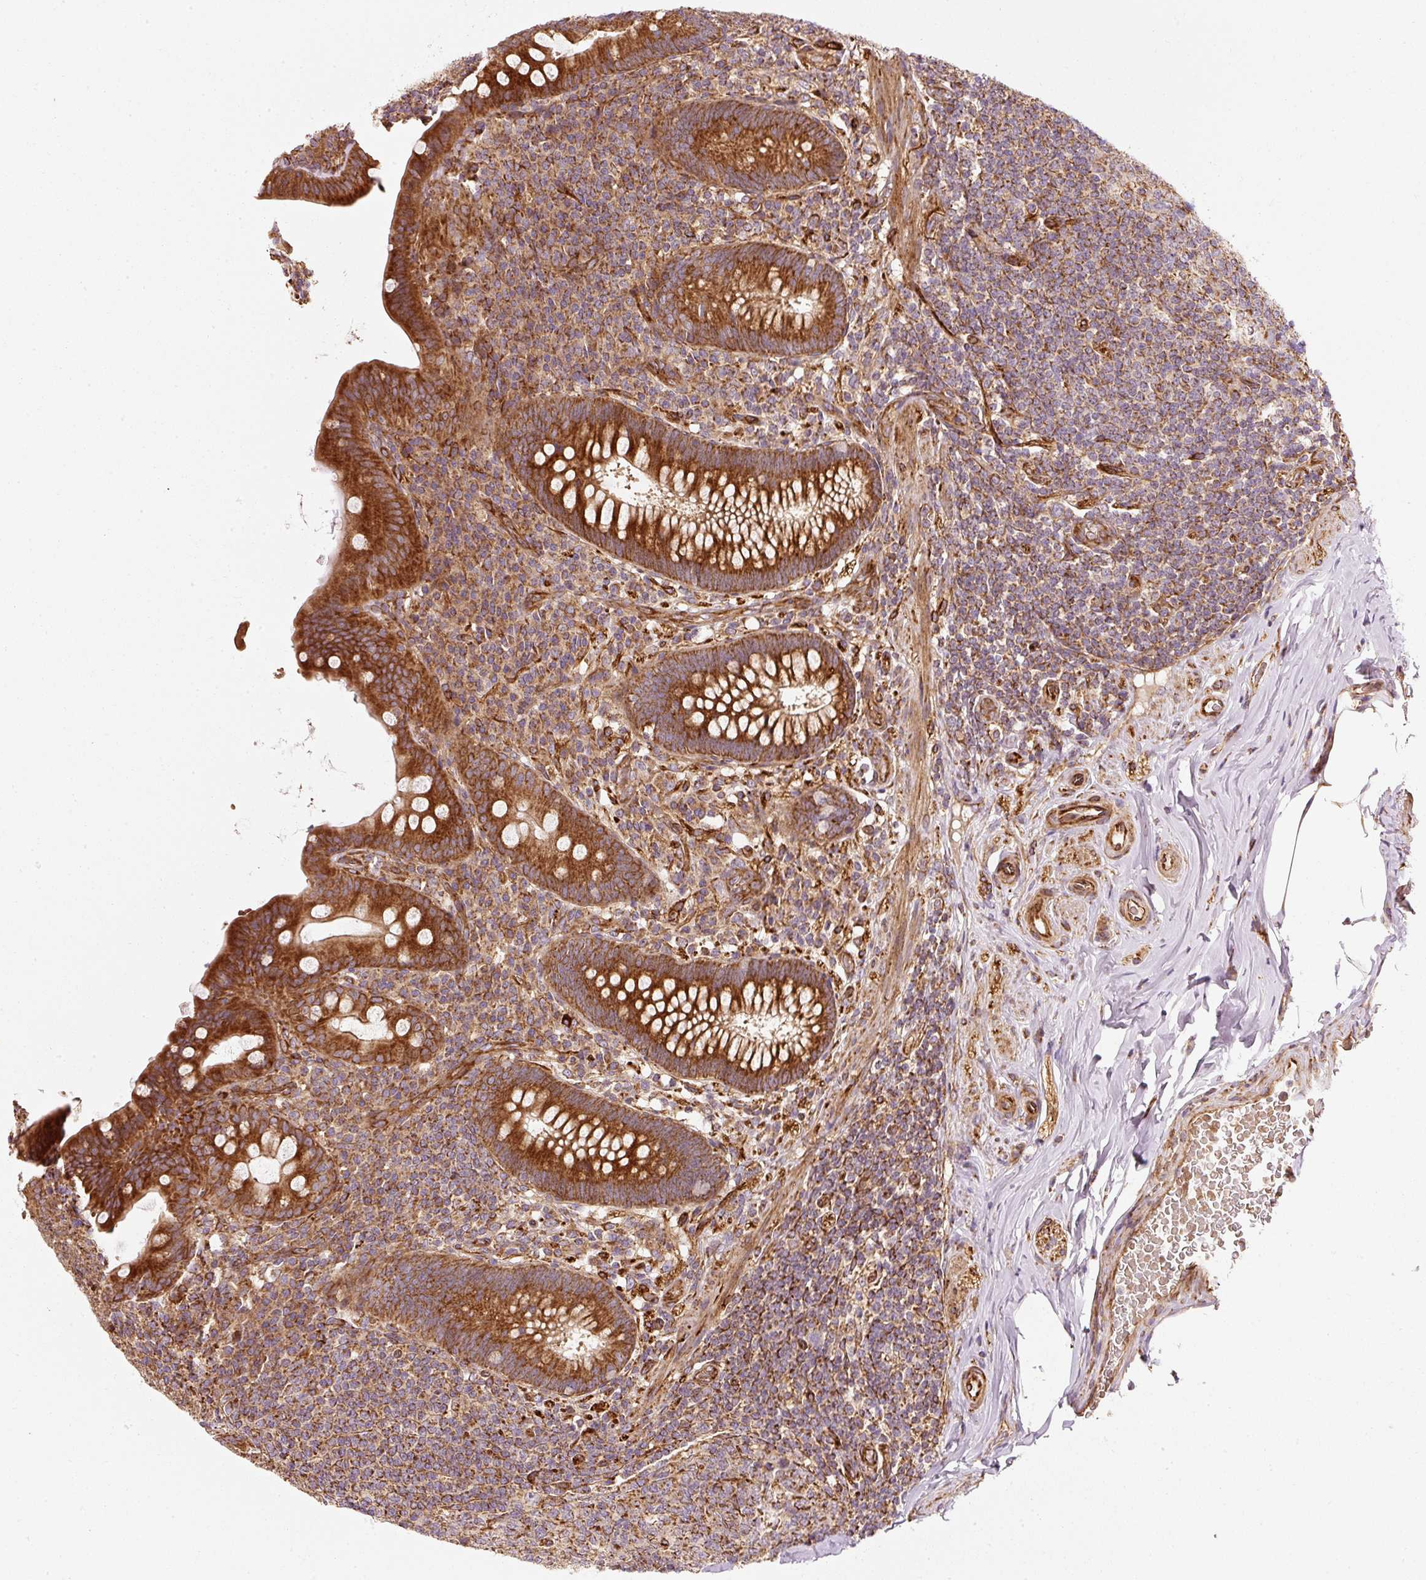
{"staining": {"intensity": "strong", "quantity": ">75%", "location": "cytoplasmic/membranous"}, "tissue": "appendix", "cell_type": "Glandular cells", "image_type": "normal", "snomed": [{"axis": "morphology", "description": "Normal tissue, NOS"}, {"axis": "topography", "description": "Appendix"}], "caption": "Immunohistochemistry (IHC) staining of normal appendix, which demonstrates high levels of strong cytoplasmic/membranous staining in approximately >75% of glandular cells indicating strong cytoplasmic/membranous protein positivity. The staining was performed using DAB (brown) for protein detection and nuclei were counterstained in hematoxylin (blue).", "gene": "ISCU", "patient": {"sex": "male", "age": 71}}